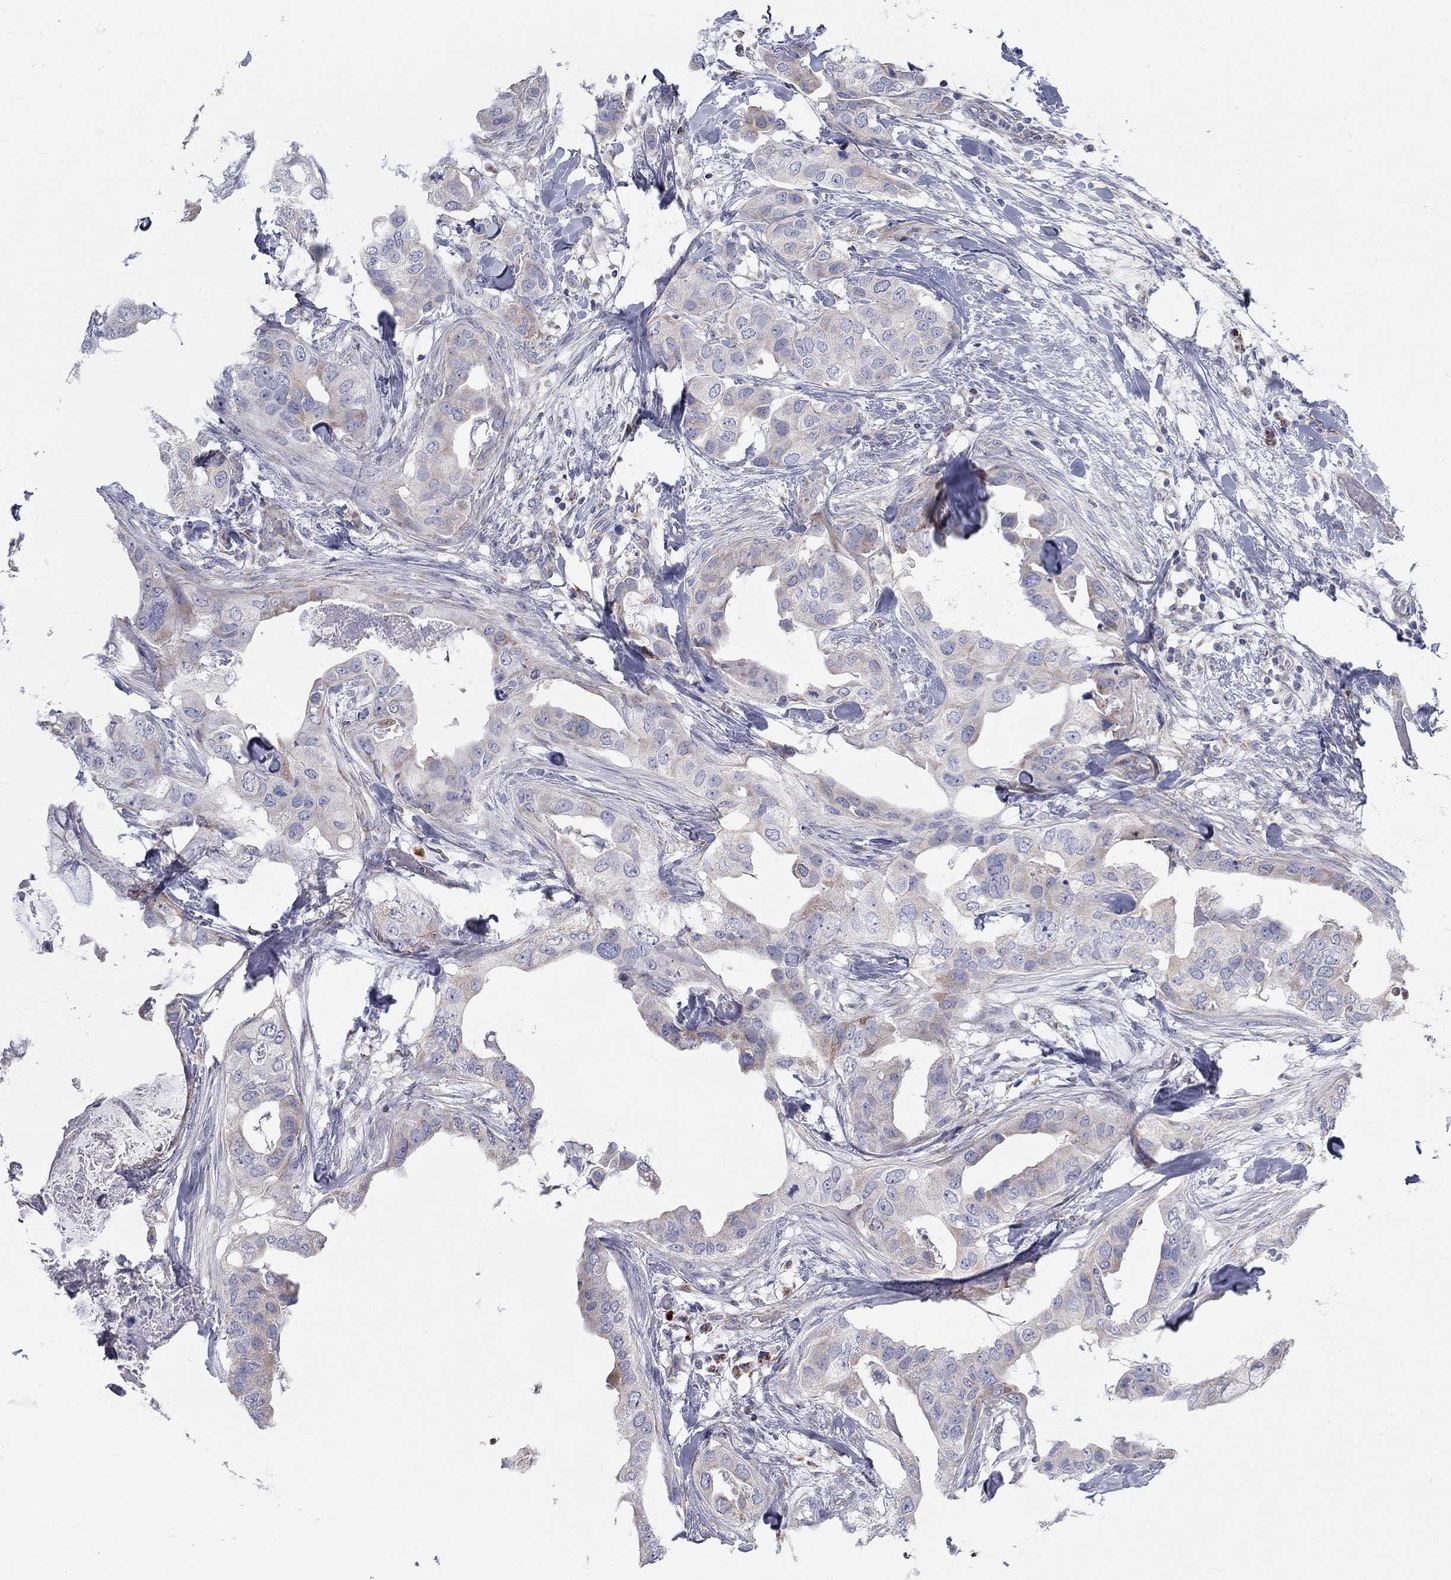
{"staining": {"intensity": "weak", "quantity": "<25%", "location": "cytoplasmic/membranous"}, "tissue": "breast cancer", "cell_type": "Tumor cells", "image_type": "cancer", "snomed": [{"axis": "morphology", "description": "Normal tissue, NOS"}, {"axis": "morphology", "description": "Duct carcinoma"}, {"axis": "topography", "description": "Breast"}], "caption": "High power microscopy image of an IHC photomicrograph of invasive ductal carcinoma (breast), revealing no significant expression in tumor cells.", "gene": "RCAN1", "patient": {"sex": "female", "age": 40}}